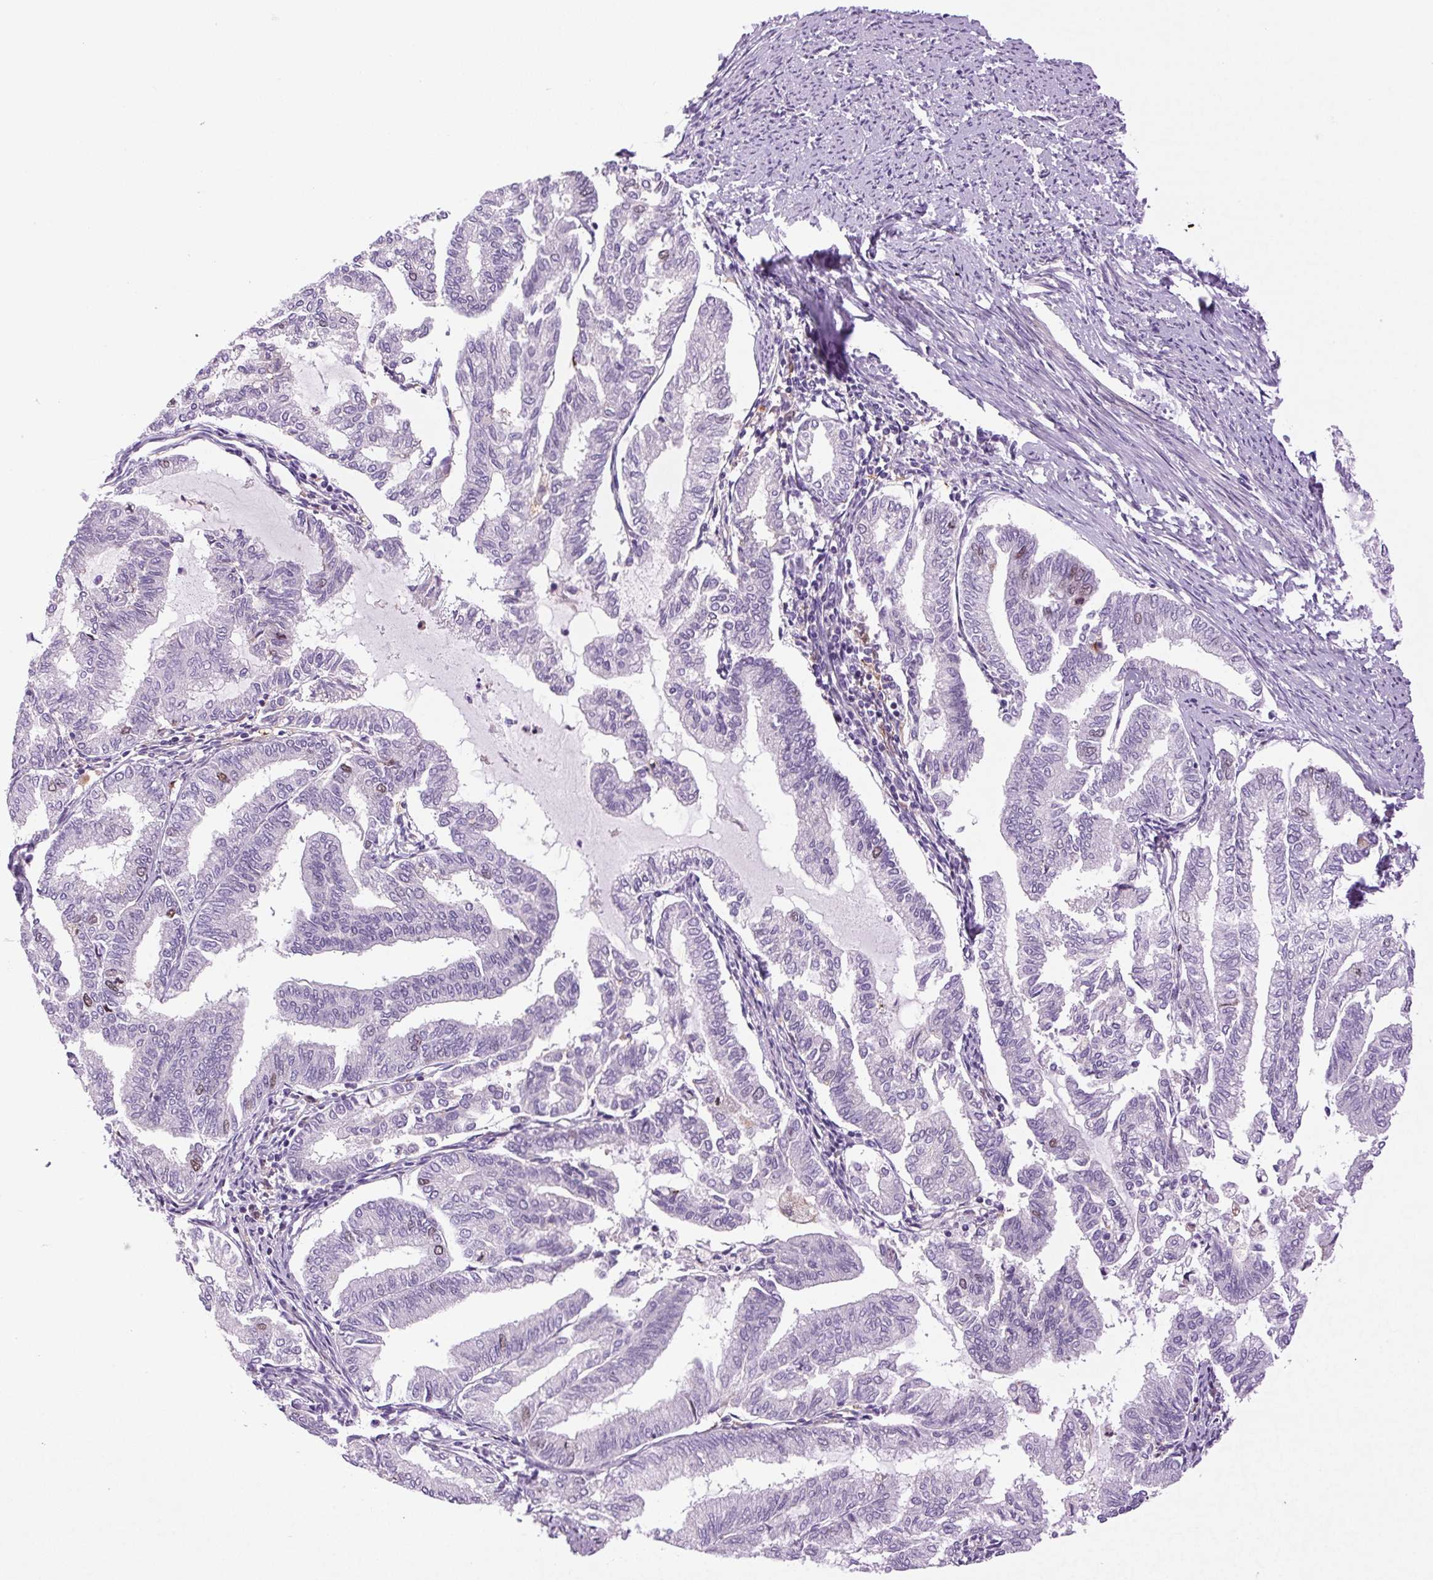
{"staining": {"intensity": "moderate", "quantity": "<25%", "location": "nuclear"}, "tissue": "endometrial cancer", "cell_type": "Tumor cells", "image_type": "cancer", "snomed": [{"axis": "morphology", "description": "Adenocarcinoma, NOS"}, {"axis": "topography", "description": "Endometrium"}], "caption": "There is low levels of moderate nuclear expression in tumor cells of endometrial adenocarcinoma, as demonstrated by immunohistochemical staining (brown color).", "gene": "KIFC1", "patient": {"sex": "female", "age": 79}}